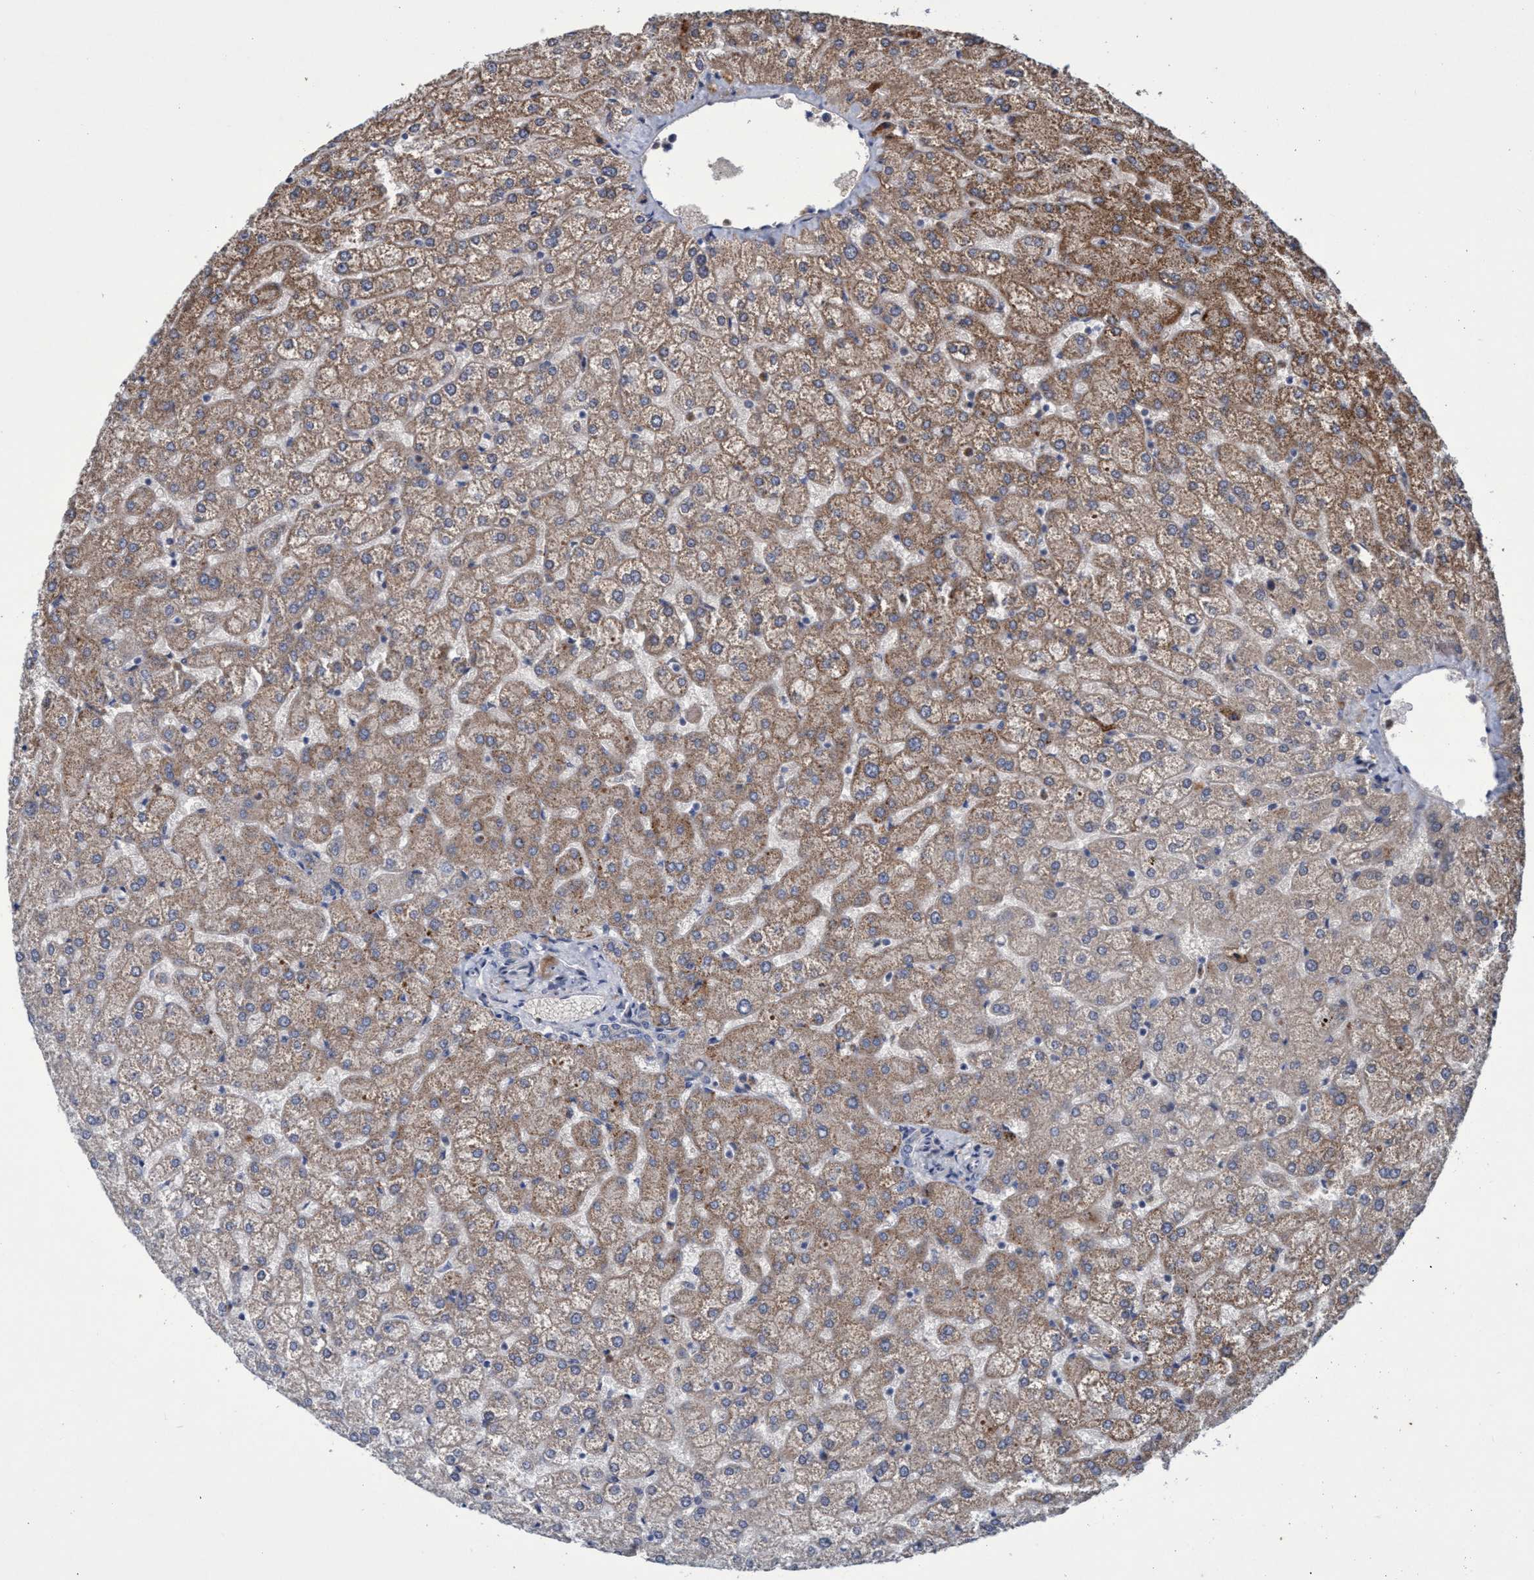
{"staining": {"intensity": "weak", "quantity": "25%-75%", "location": "cytoplasmic/membranous"}, "tissue": "liver", "cell_type": "Cholangiocytes", "image_type": "normal", "snomed": [{"axis": "morphology", "description": "Normal tissue, NOS"}, {"axis": "topography", "description": "Liver"}], "caption": "DAB (3,3'-diaminobenzidine) immunohistochemical staining of unremarkable human liver displays weak cytoplasmic/membranous protein staining in approximately 25%-75% of cholangiocytes.", "gene": "ZNF677", "patient": {"sex": "female", "age": 32}}